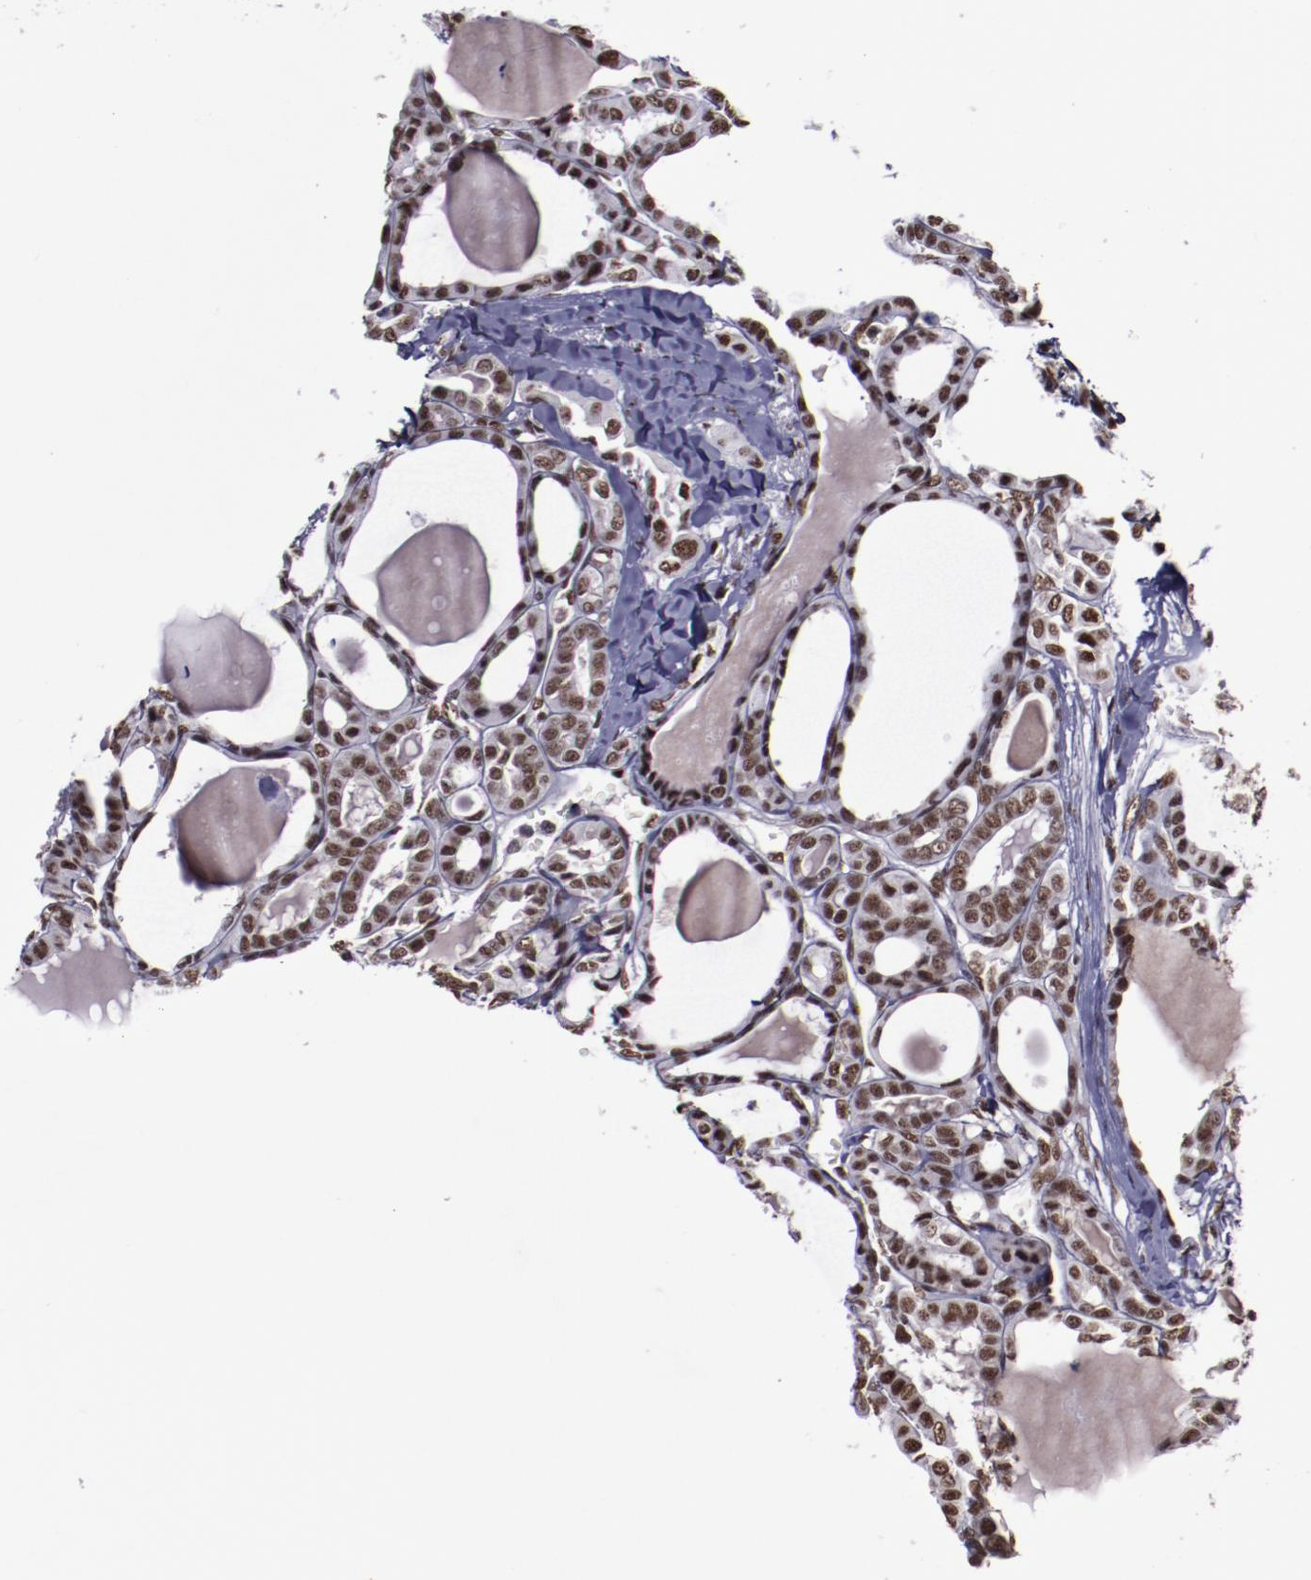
{"staining": {"intensity": "moderate", "quantity": ">75%", "location": "nuclear"}, "tissue": "thyroid cancer", "cell_type": "Tumor cells", "image_type": "cancer", "snomed": [{"axis": "morphology", "description": "Carcinoma, NOS"}, {"axis": "topography", "description": "Thyroid gland"}], "caption": "Thyroid cancer (carcinoma) stained for a protein reveals moderate nuclear positivity in tumor cells.", "gene": "ERH", "patient": {"sex": "female", "age": 91}}